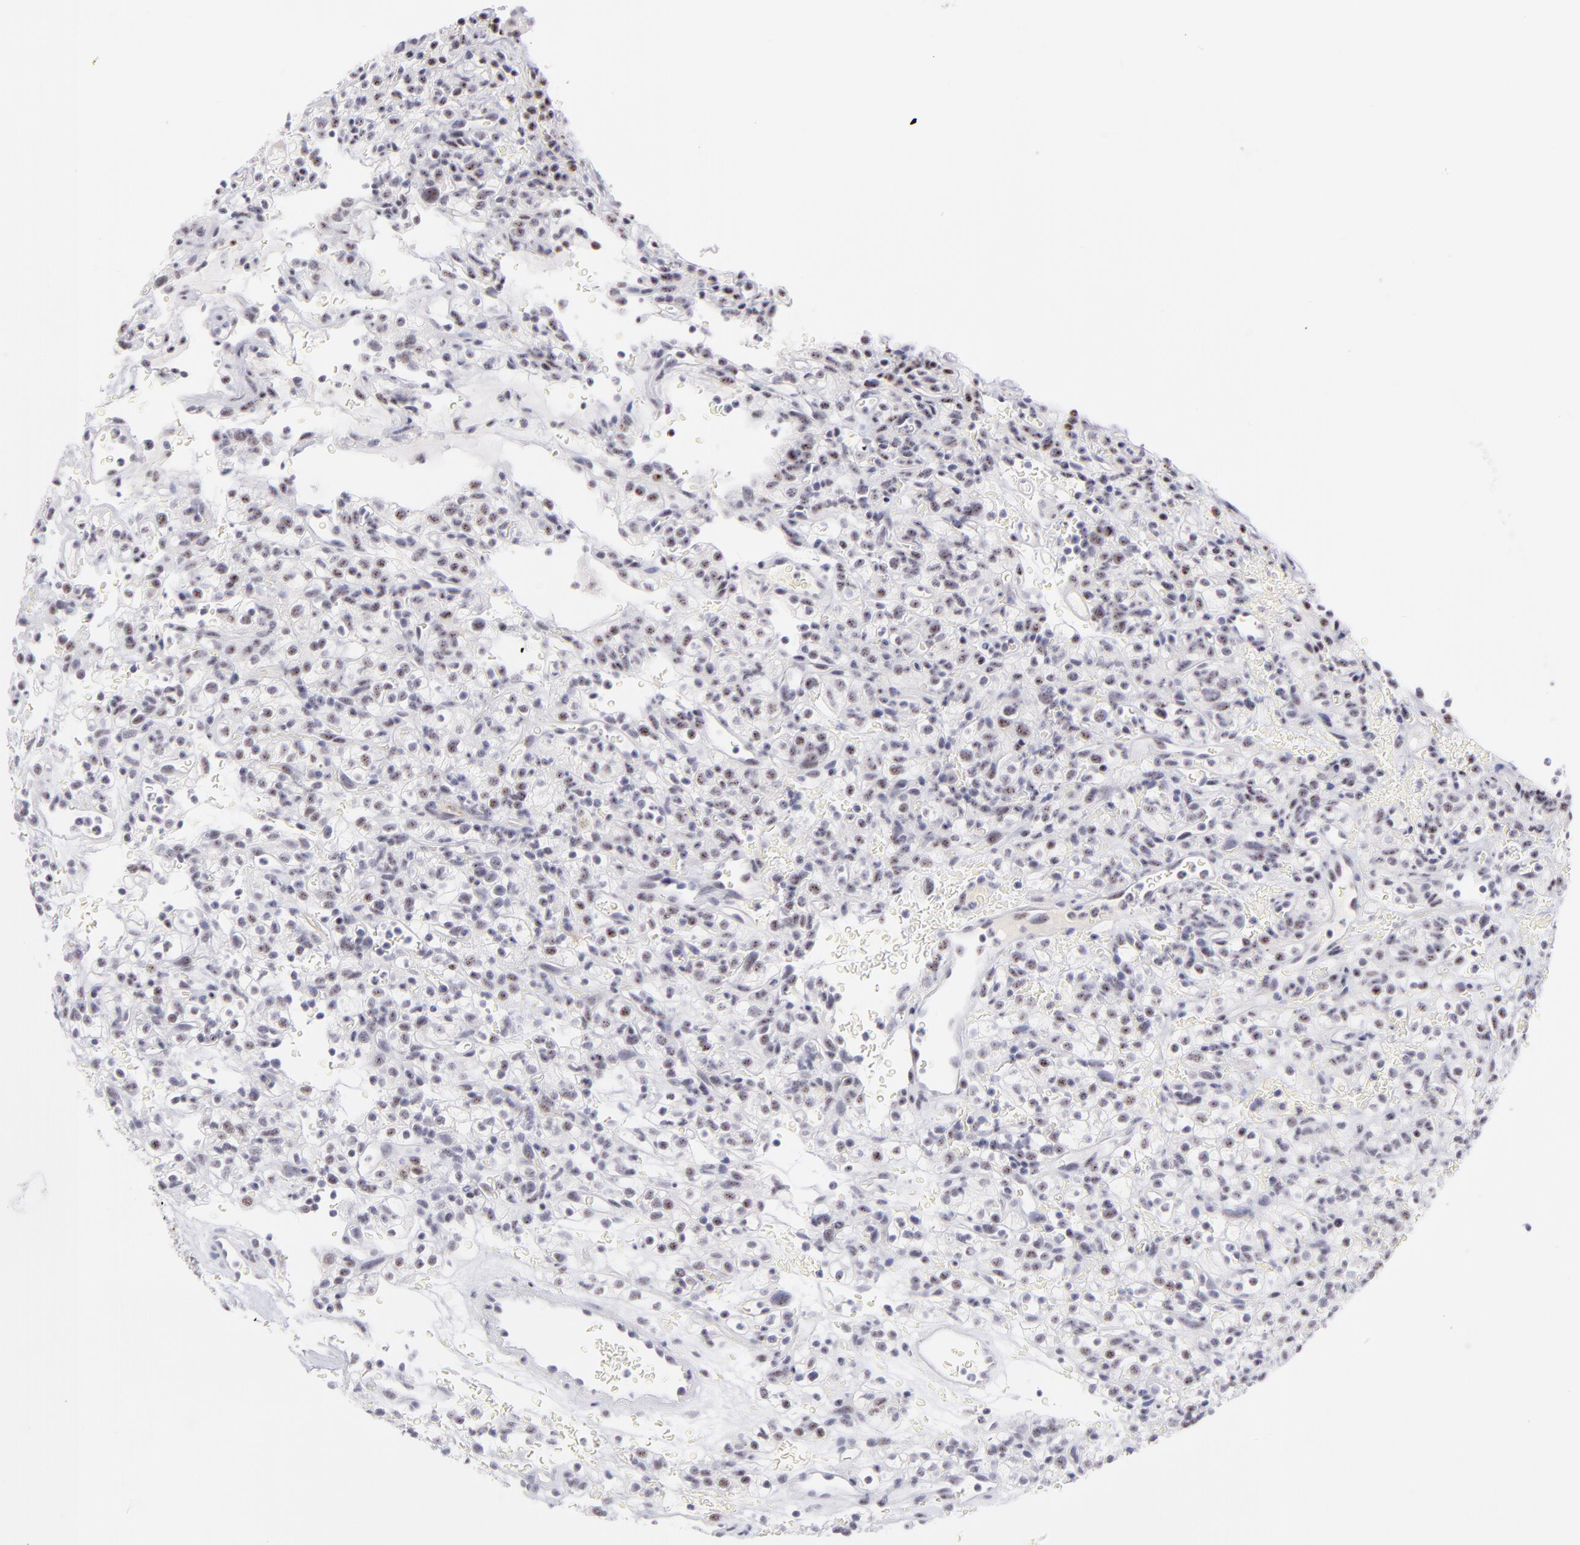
{"staining": {"intensity": "moderate", "quantity": "25%-75%", "location": "nuclear"}, "tissue": "renal cancer", "cell_type": "Tumor cells", "image_type": "cancer", "snomed": [{"axis": "morphology", "description": "Normal tissue, NOS"}, {"axis": "morphology", "description": "Adenocarcinoma, NOS"}, {"axis": "topography", "description": "Kidney"}], "caption": "Immunohistochemistry micrograph of adenocarcinoma (renal) stained for a protein (brown), which displays medium levels of moderate nuclear positivity in about 25%-75% of tumor cells.", "gene": "CDC25C", "patient": {"sex": "female", "age": 72}}